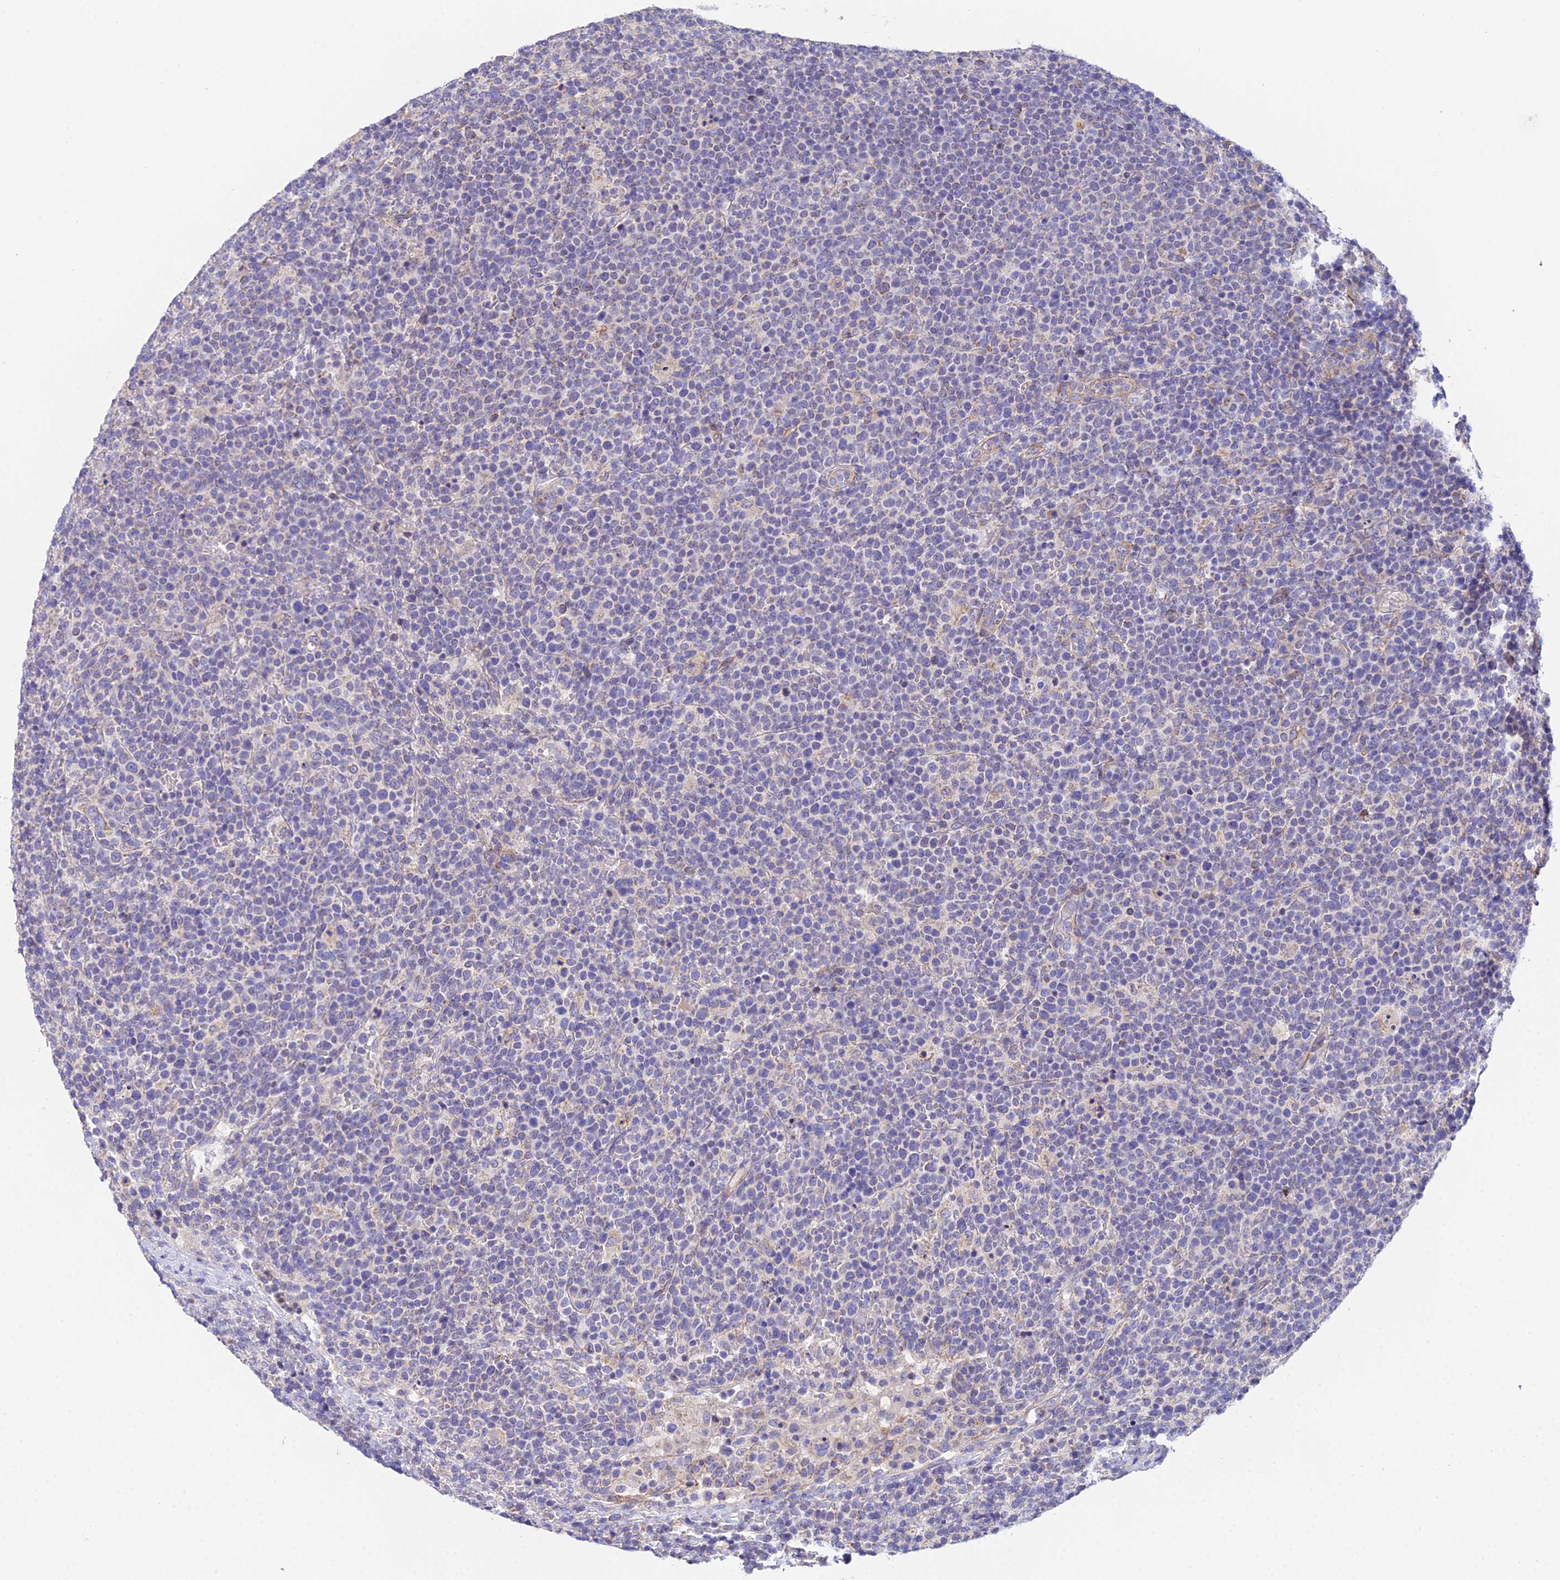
{"staining": {"intensity": "negative", "quantity": "none", "location": "none"}, "tissue": "lymphoma", "cell_type": "Tumor cells", "image_type": "cancer", "snomed": [{"axis": "morphology", "description": "Malignant lymphoma, non-Hodgkin's type, High grade"}, {"axis": "topography", "description": "Lymph node"}], "caption": "DAB (3,3'-diaminobenzidine) immunohistochemical staining of human malignant lymphoma, non-Hodgkin's type (high-grade) exhibits no significant positivity in tumor cells. Brightfield microscopy of immunohistochemistry stained with DAB (3,3'-diaminobenzidine) (brown) and hematoxylin (blue), captured at high magnification.", "gene": "PPP2R2C", "patient": {"sex": "male", "age": 61}}